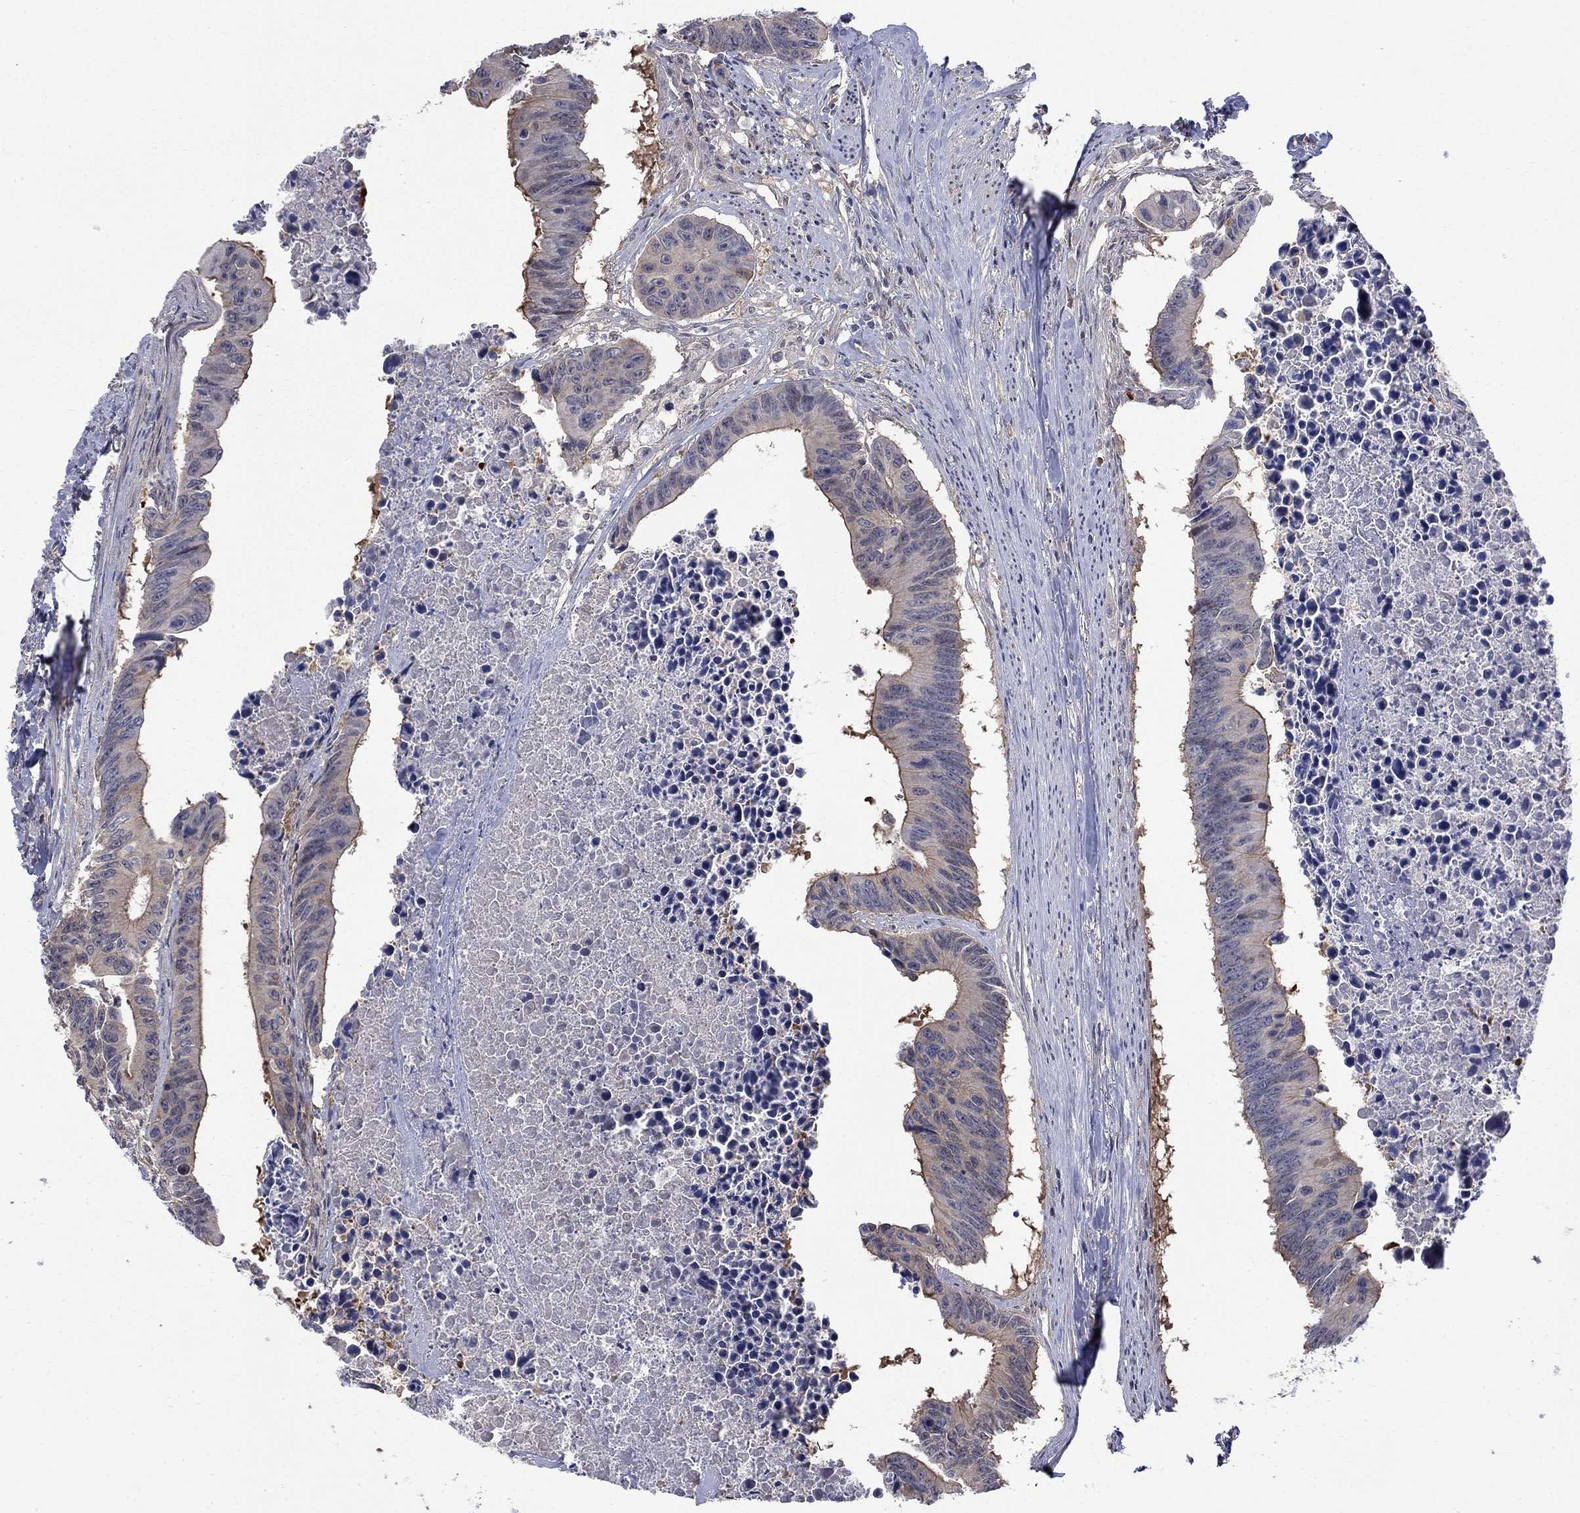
{"staining": {"intensity": "weak", "quantity": ">75%", "location": "cytoplasmic/membranous"}, "tissue": "colorectal cancer", "cell_type": "Tumor cells", "image_type": "cancer", "snomed": [{"axis": "morphology", "description": "Adenocarcinoma, NOS"}, {"axis": "topography", "description": "Colon"}], "caption": "A histopathology image of adenocarcinoma (colorectal) stained for a protein exhibits weak cytoplasmic/membranous brown staining in tumor cells.", "gene": "PDZD2", "patient": {"sex": "female", "age": 87}}